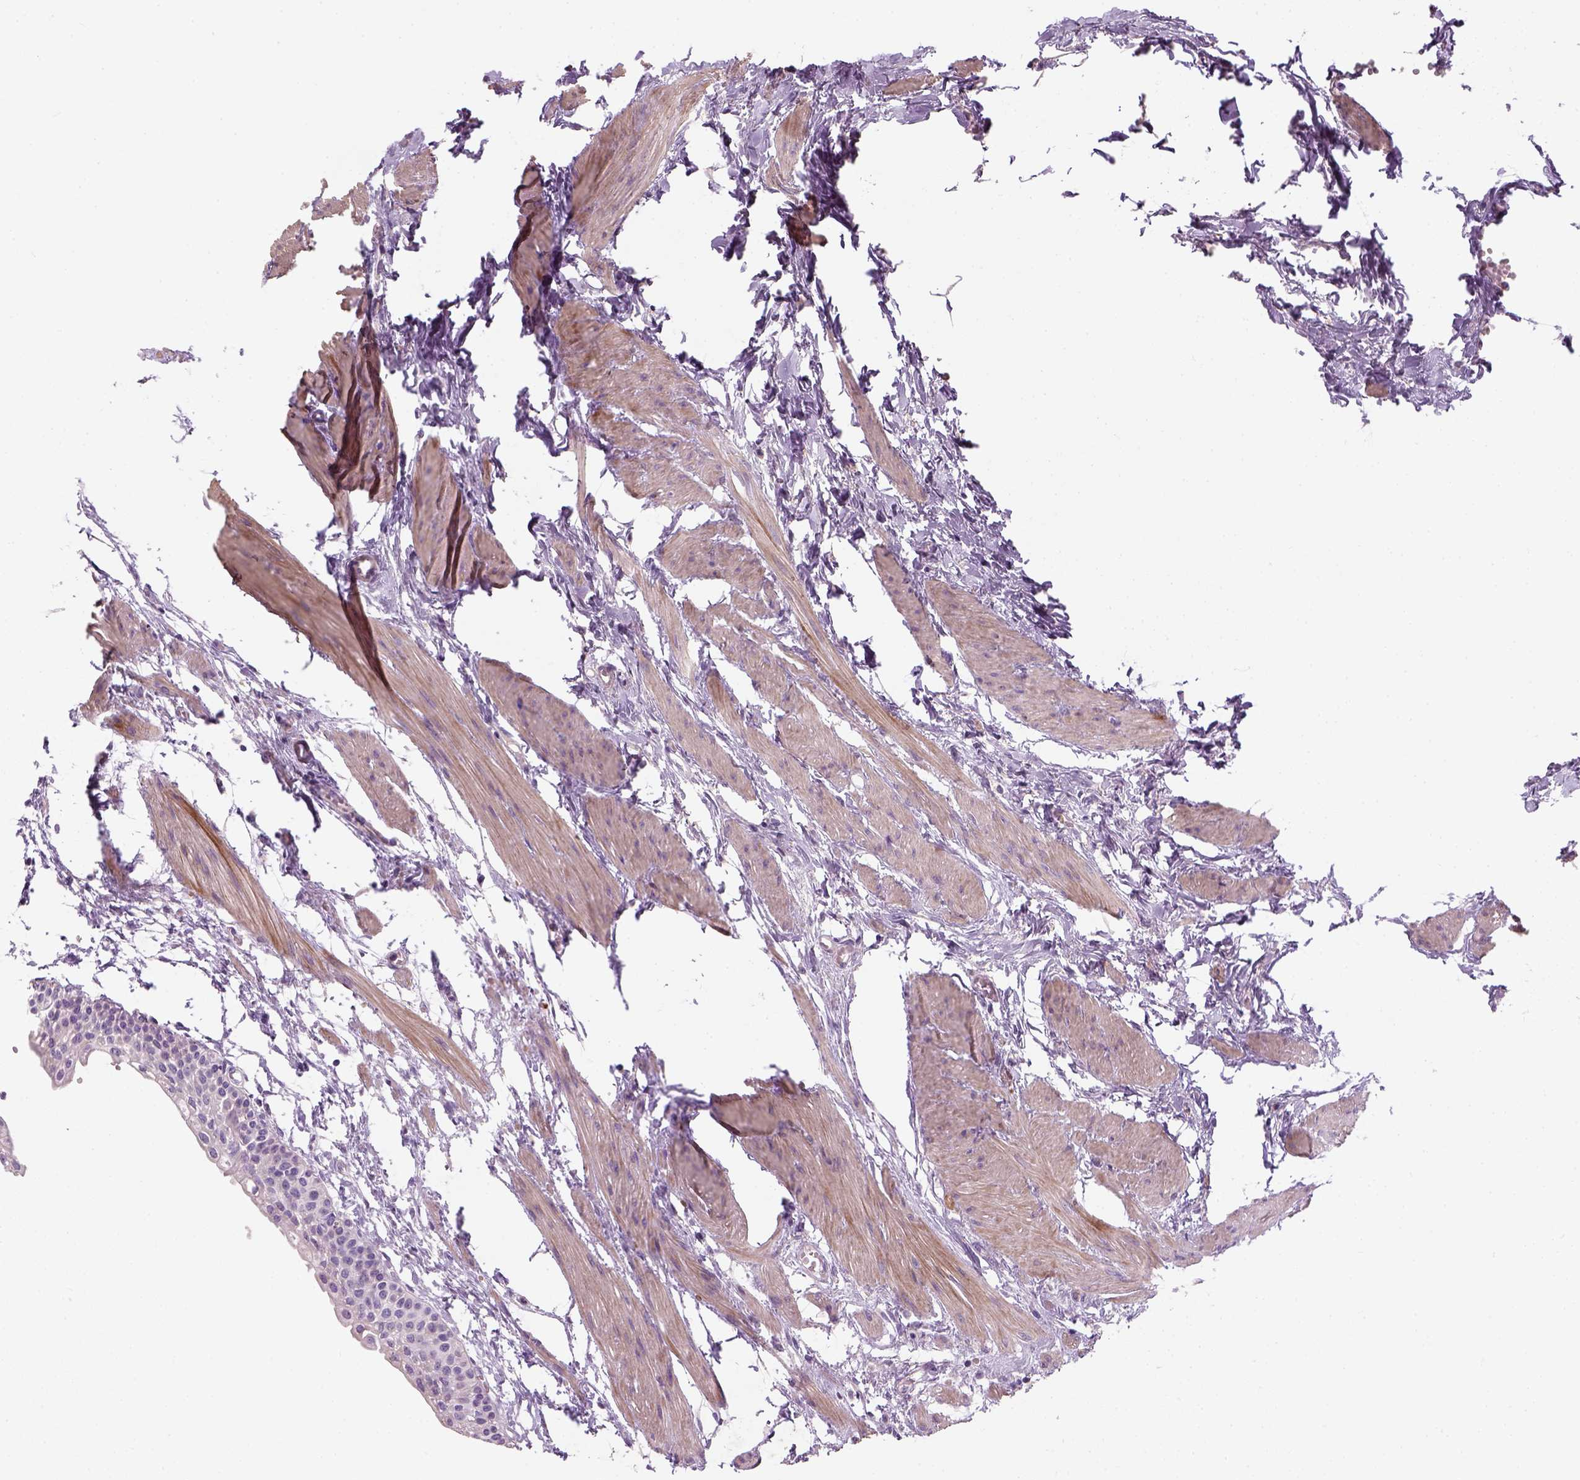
{"staining": {"intensity": "negative", "quantity": "none", "location": "none"}, "tissue": "urinary bladder", "cell_type": "Urothelial cells", "image_type": "normal", "snomed": [{"axis": "morphology", "description": "Normal tissue, NOS"}, {"axis": "topography", "description": "Urinary bladder"}, {"axis": "topography", "description": "Peripheral nerve tissue"}], "caption": "High power microscopy photomicrograph of an immunohistochemistry histopathology image of normal urinary bladder, revealing no significant staining in urothelial cells. (DAB (3,3'-diaminobenzidine) immunohistochemistry visualized using brightfield microscopy, high magnification).", "gene": "NUDT6", "patient": {"sex": "male", "age": 55}}